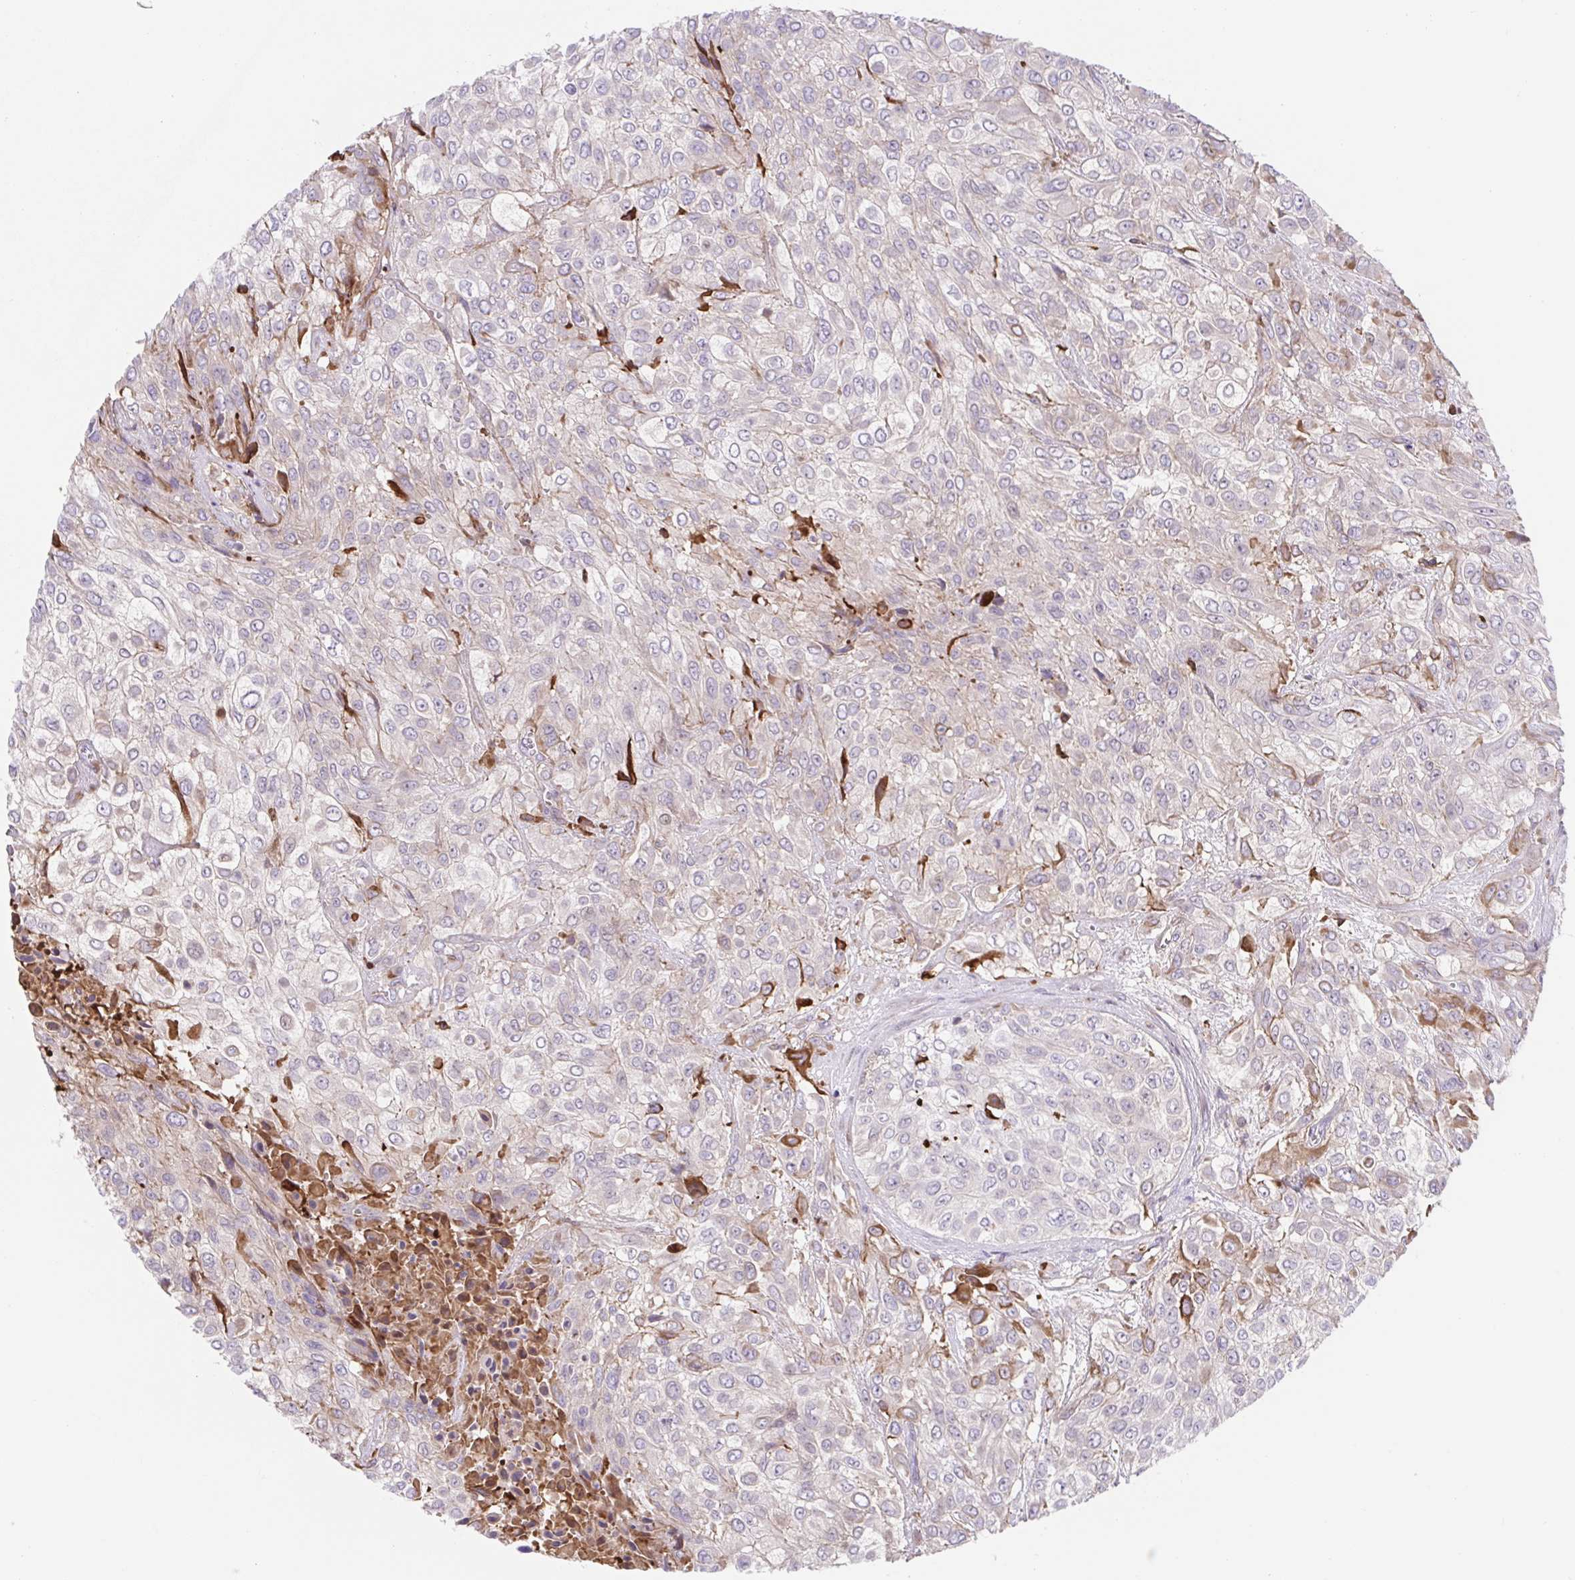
{"staining": {"intensity": "negative", "quantity": "none", "location": "none"}, "tissue": "urothelial cancer", "cell_type": "Tumor cells", "image_type": "cancer", "snomed": [{"axis": "morphology", "description": "Urothelial carcinoma, High grade"}, {"axis": "topography", "description": "Urinary bladder"}], "caption": "Immunohistochemistry (IHC) of human urothelial cancer reveals no expression in tumor cells.", "gene": "TPRG1", "patient": {"sex": "male", "age": 57}}